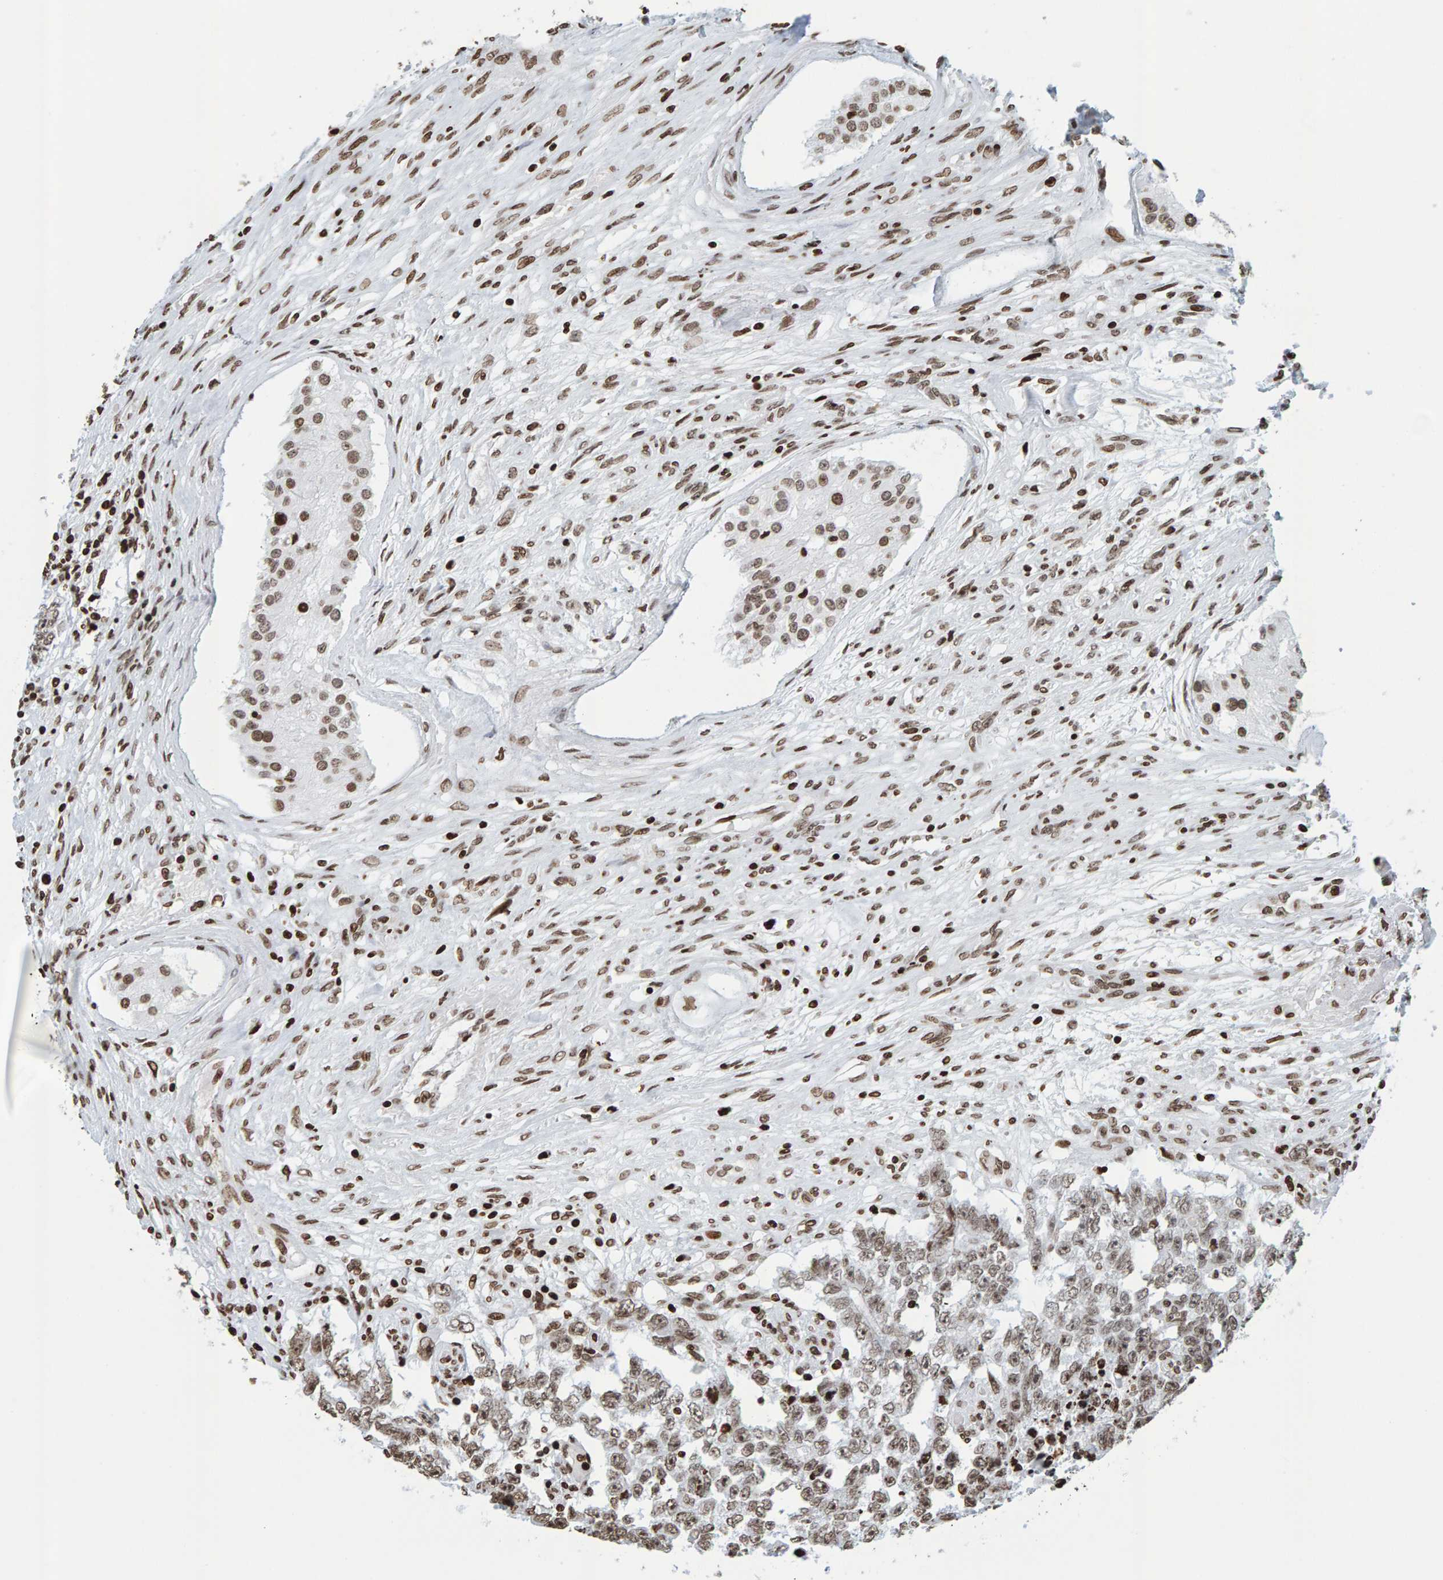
{"staining": {"intensity": "moderate", "quantity": "<25%", "location": "nuclear"}, "tissue": "testis cancer", "cell_type": "Tumor cells", "image_type": "cancer", "snomed": [{"axis": "morphology", "description": "Carcinoma, Embryonal, NOS"}, {"axis": "topography", "description": "Testis"}], "caption": "Brown immunohistochemical staining in embryonal carcinoma (testis) reveals moderate nuclear positivity in approximately <25% of tumor cells. (Stains: DAB (3,3'-diaminobenzidine) in brown, nuclei in blue, Microscopy: brightfield microscopy at high magnification).", "gene": "BRF2", "patient": {"sex": "male", "age": 25}}